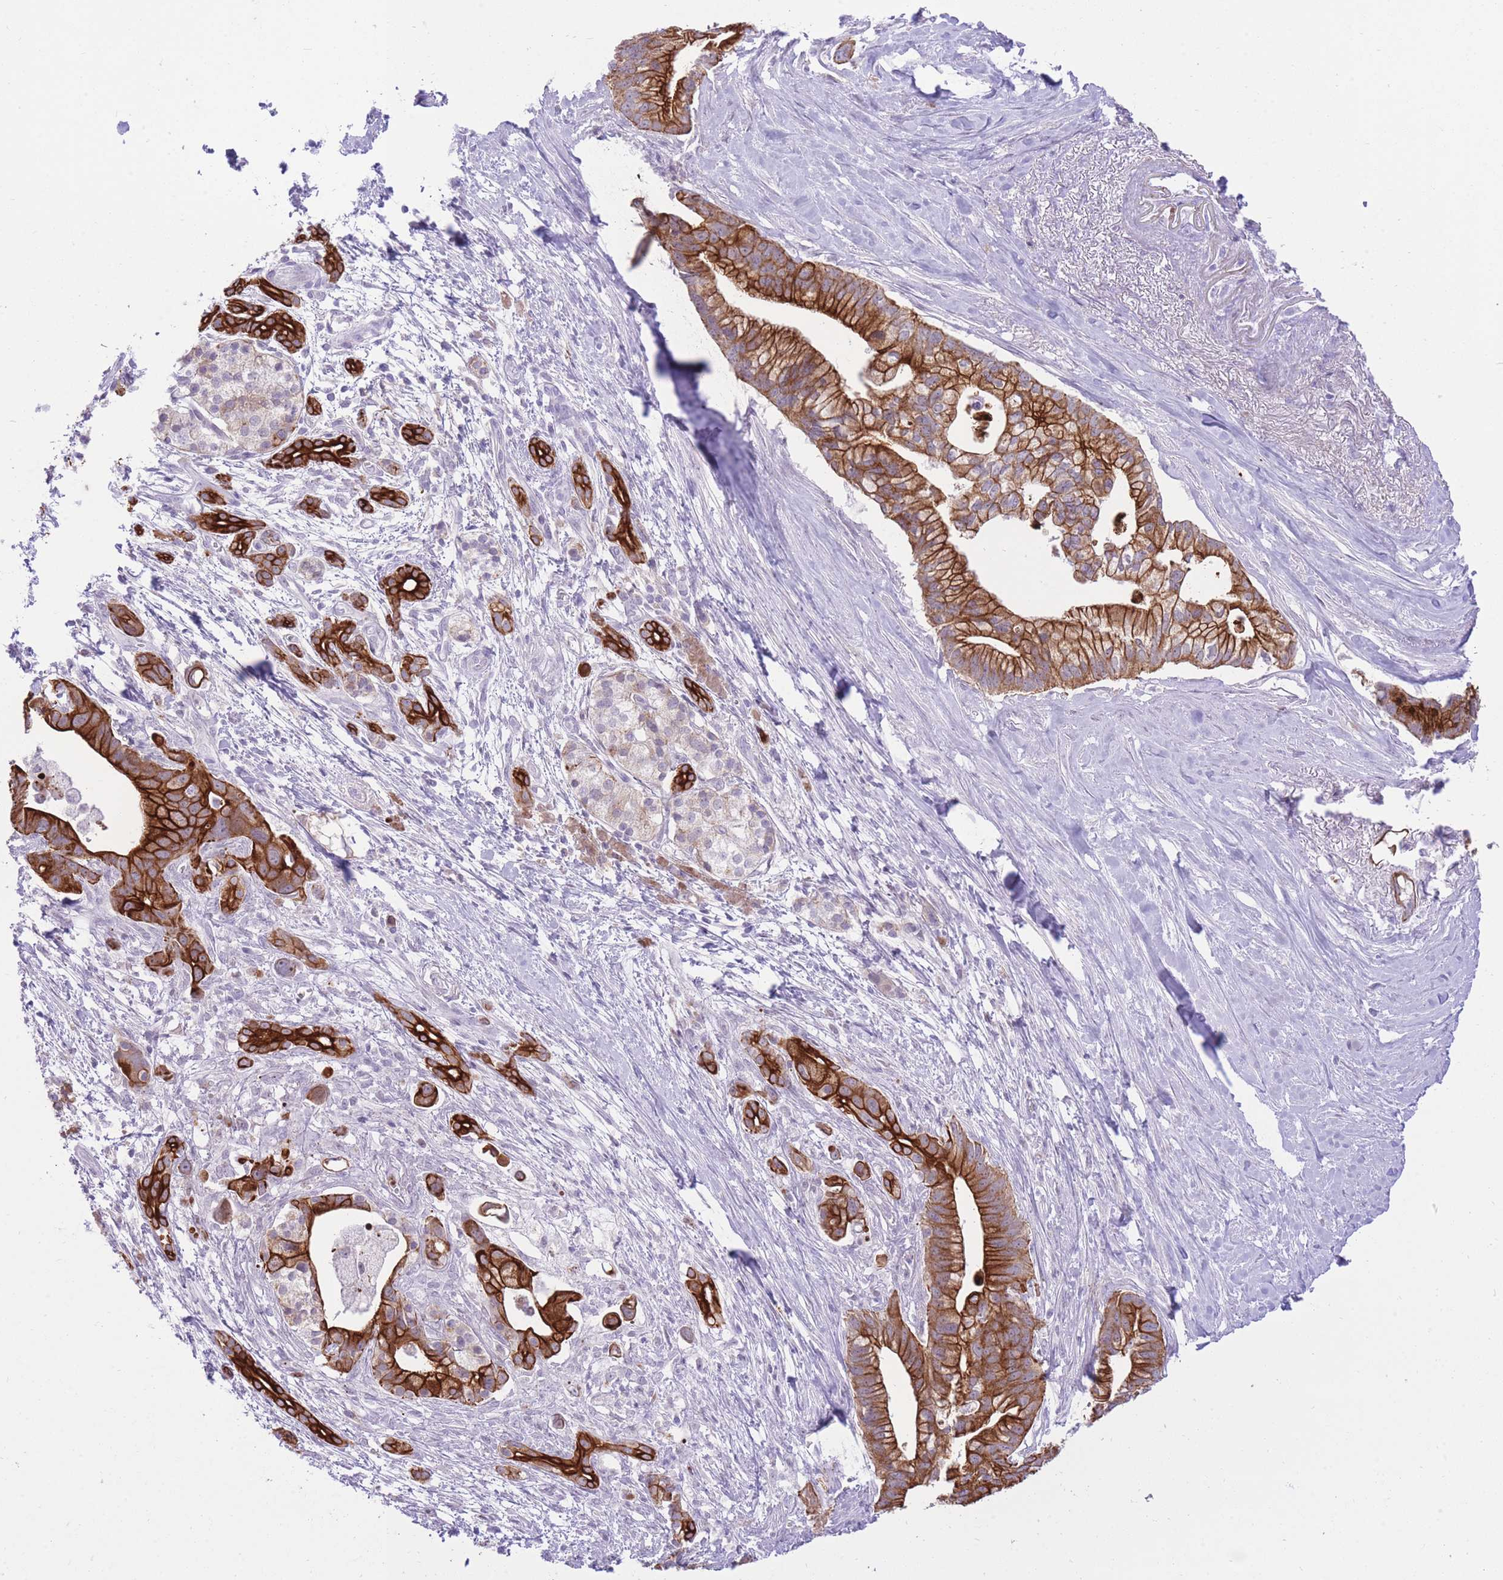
{"staining": {"intensity": "strong", "quantity": ">75%", "location": "cytoplasmic/membranous"}, "tissue": "pancreatic cancer", "cell_type": "Tumor cells", "image_type": "cancer", "snomed": [{"axis": "morphology", "description": "Adenocarcinoma, NOS"}, {"axis": "topography", "description": "Pancreas"}], "caption": "Protein analysis of pancreatic adenocarcinoma tissue demonstrates strong cytoplasmic/membranous positivity in about >75% of tumor cells.", "gene": "MEIS3", "patient": {"sex": "male", "age": 68}}